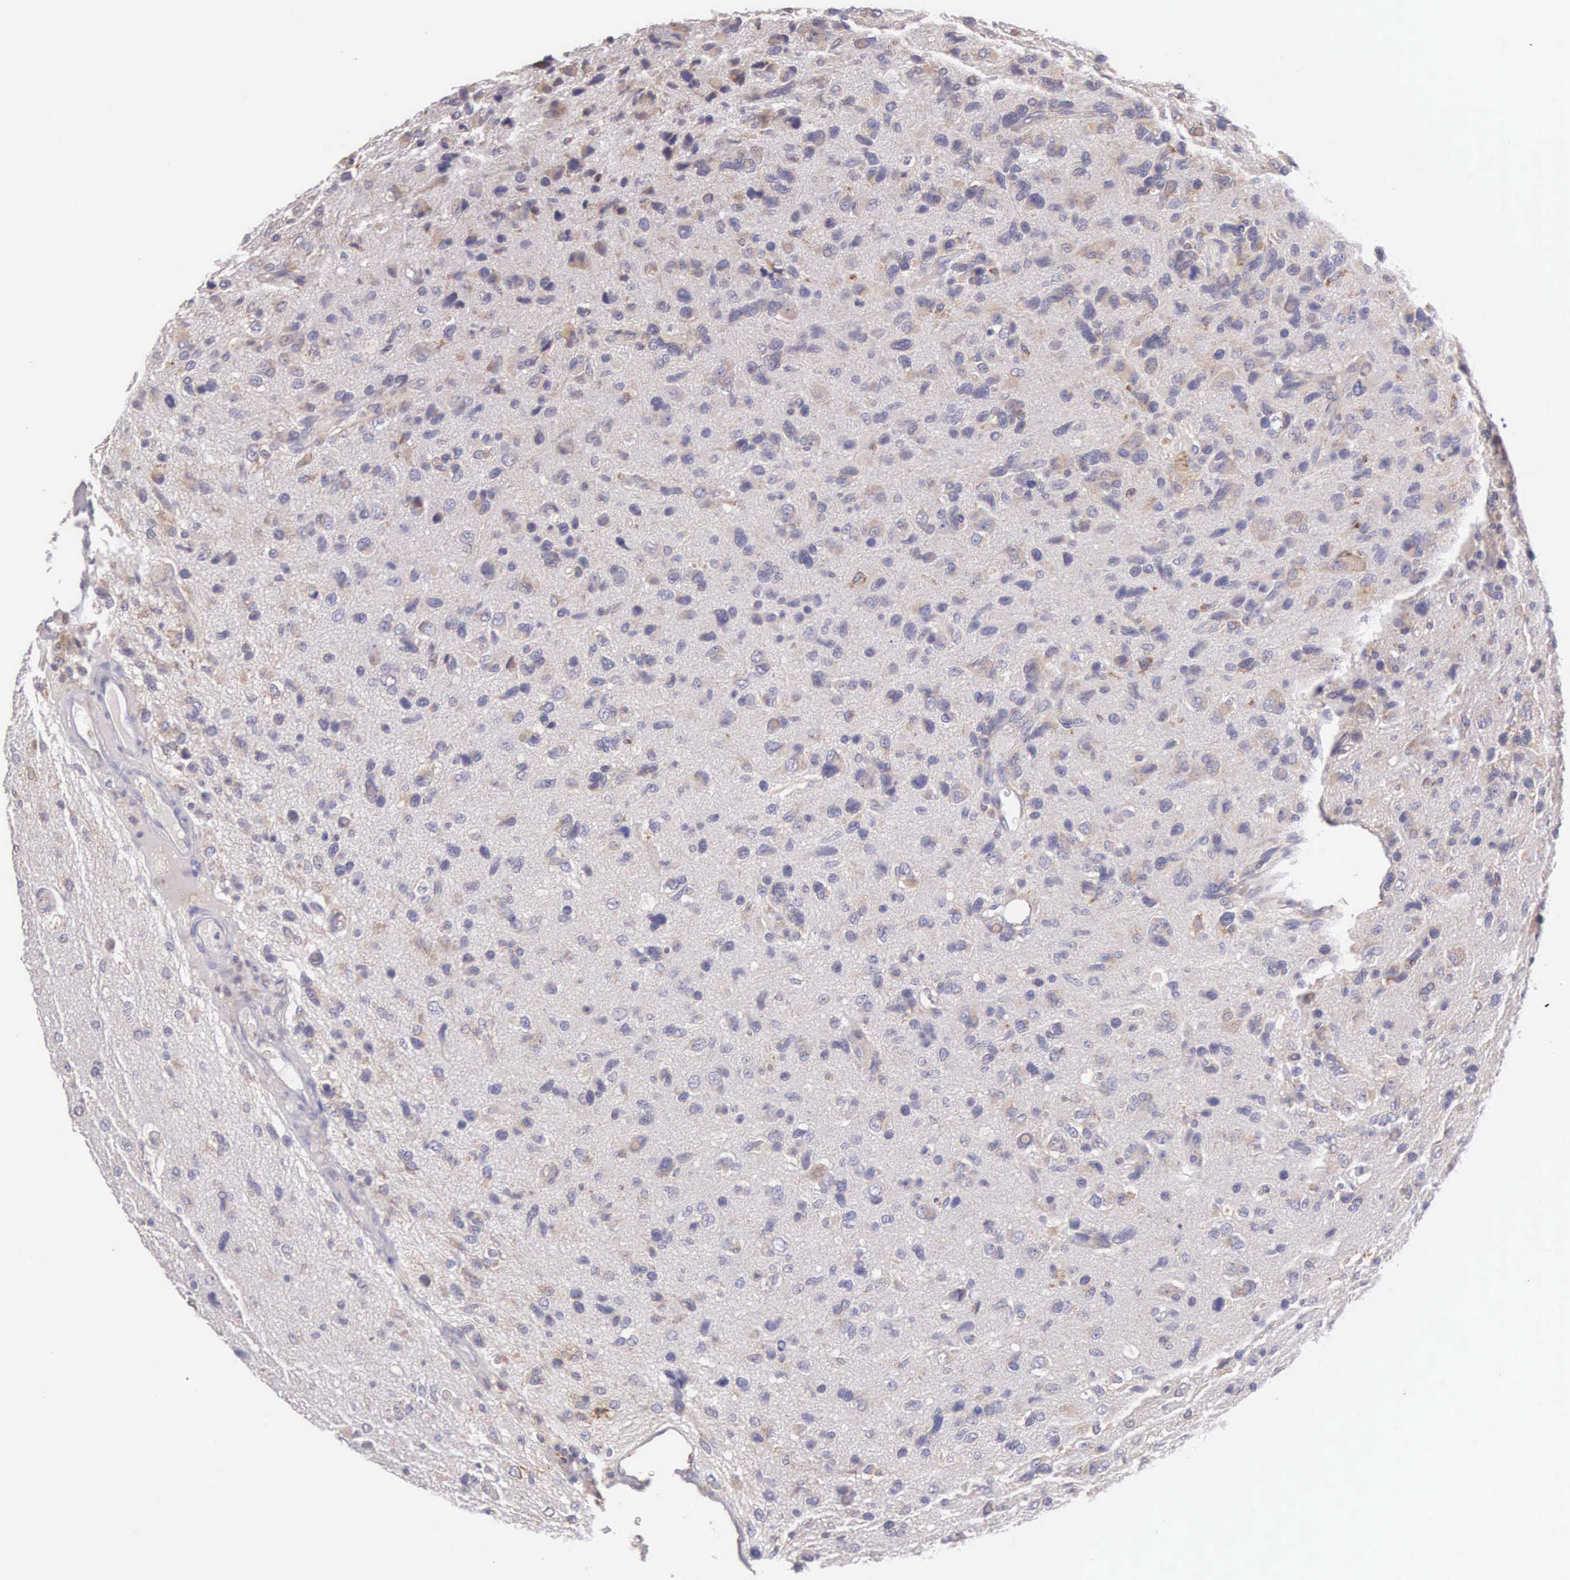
{"staining": {"intensity": "weak", "quantity": ">75%", "location": "cytoplasmic/membranous"}, "tissue": "glioma", "cell_type": "Tumor cells", "image_type": "cancer", "snomed": [{"axis": "morphology", "description": "Glioma, malignant, High grade"}, {"axis": "topography", "description": "Brain"}], "caption": "High-magnification brightfield microscopy of malignant high-grade glioma stained with DAB (brown) and counterstained with hematoxylin (blue). tumor cells exhibit weak cytoplasmic/membranous positivity is present in approximately>75% of cells.", "gene": "NSDHL", "patient": {"sex": "male", "age": 77}}